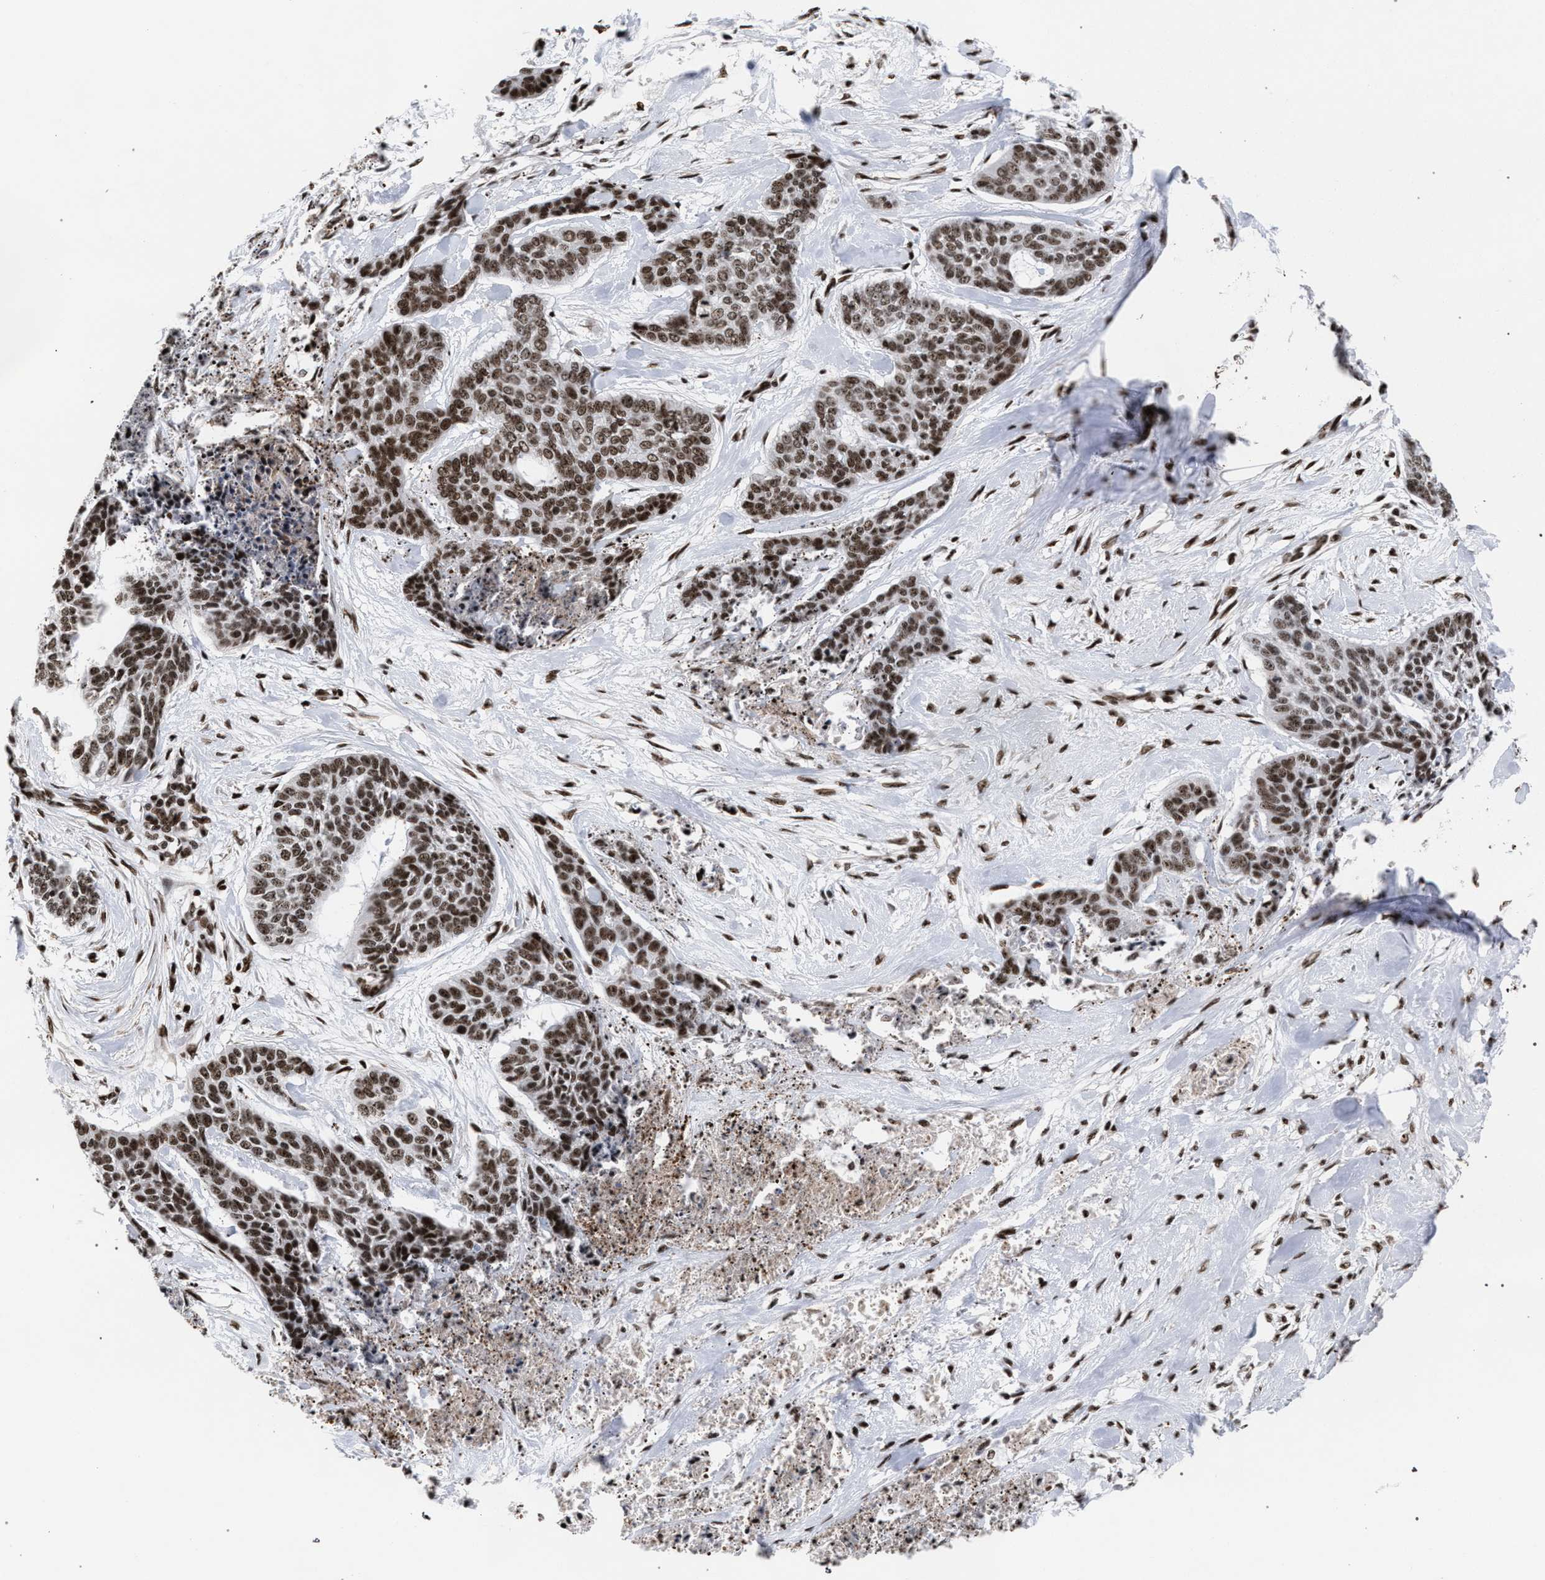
{"staining": {"intensity": "moderate", "quantity": ">75%", "location": "nuclear"}, "tissue": "skin cancer", "cell_type": "Tumor cells", "image_type": "cancer", "snomed": [{"axis": "morphology", "description": "Basal cell carcinoma"}, {"axis": "topography", "description": "Skin"}], "caption": "DAB immunohistochemical staining of human skin cancer exhibits moderate nuclear protein expression in about >75% of tumor cells.", "gene": "SCAF4", "patient": {"sex": "female", "age": 64}}